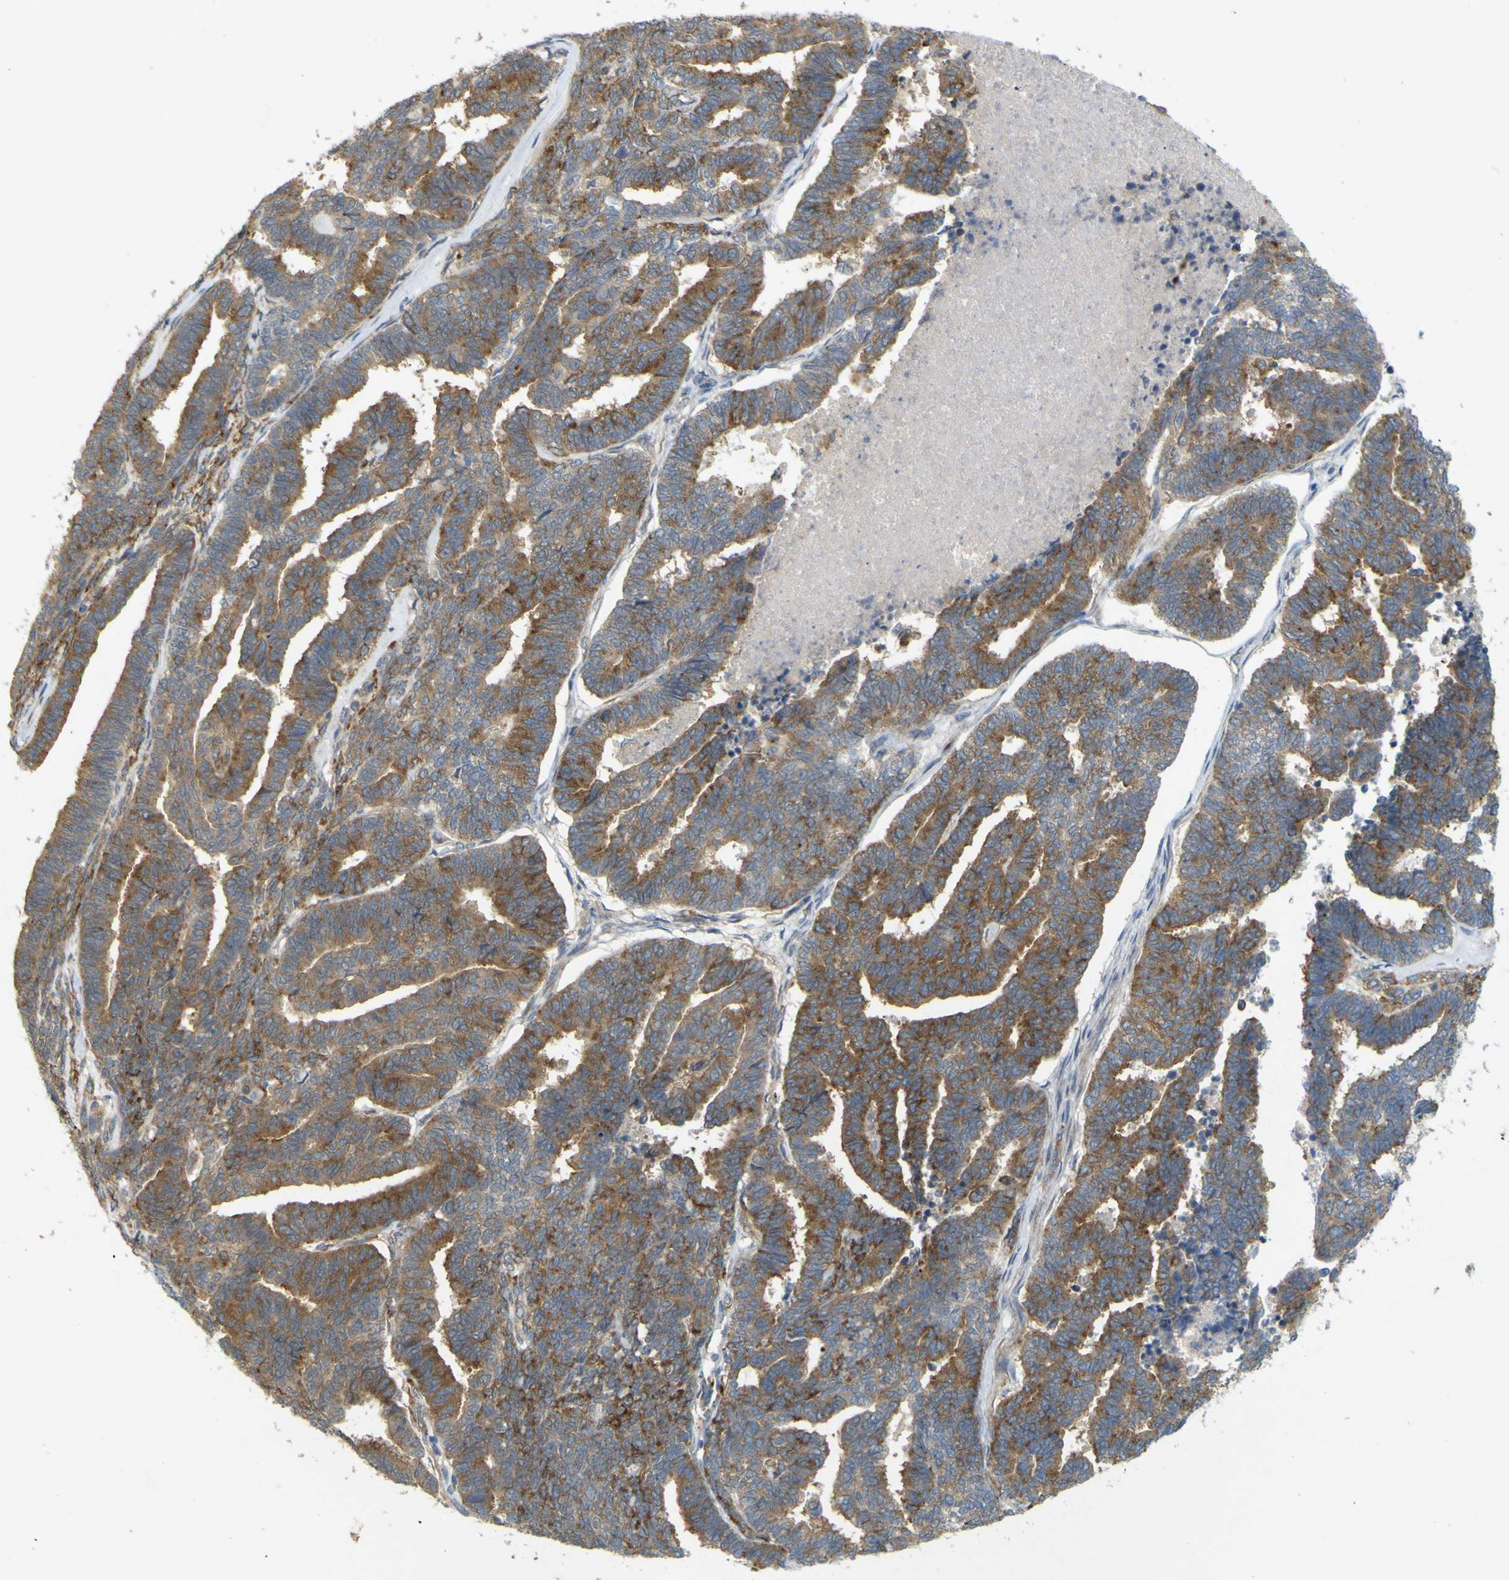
{"staining": {"intensity": "moderate", "quantity": "25%-75%", "location": "cytoplasmic/membranous"}, "tissue": "endometrial cancer", "cell_type": "Tumor cells", "image_type": "cancer", "snomed": [{"axis": "morphology", "description": "Adenocarcinoma, NOS"}, {"axis": "topography", "description": "Endometrium"}], "caption": "This is an image of immunohistochemistry (IHC) staining of endometrial adenocarcinoma, which shows moderate expression in the cytoplasmic/membranous of tumor cells.", "gene": "IGF2R", "patient": {"sex": "female", "age": 70}}